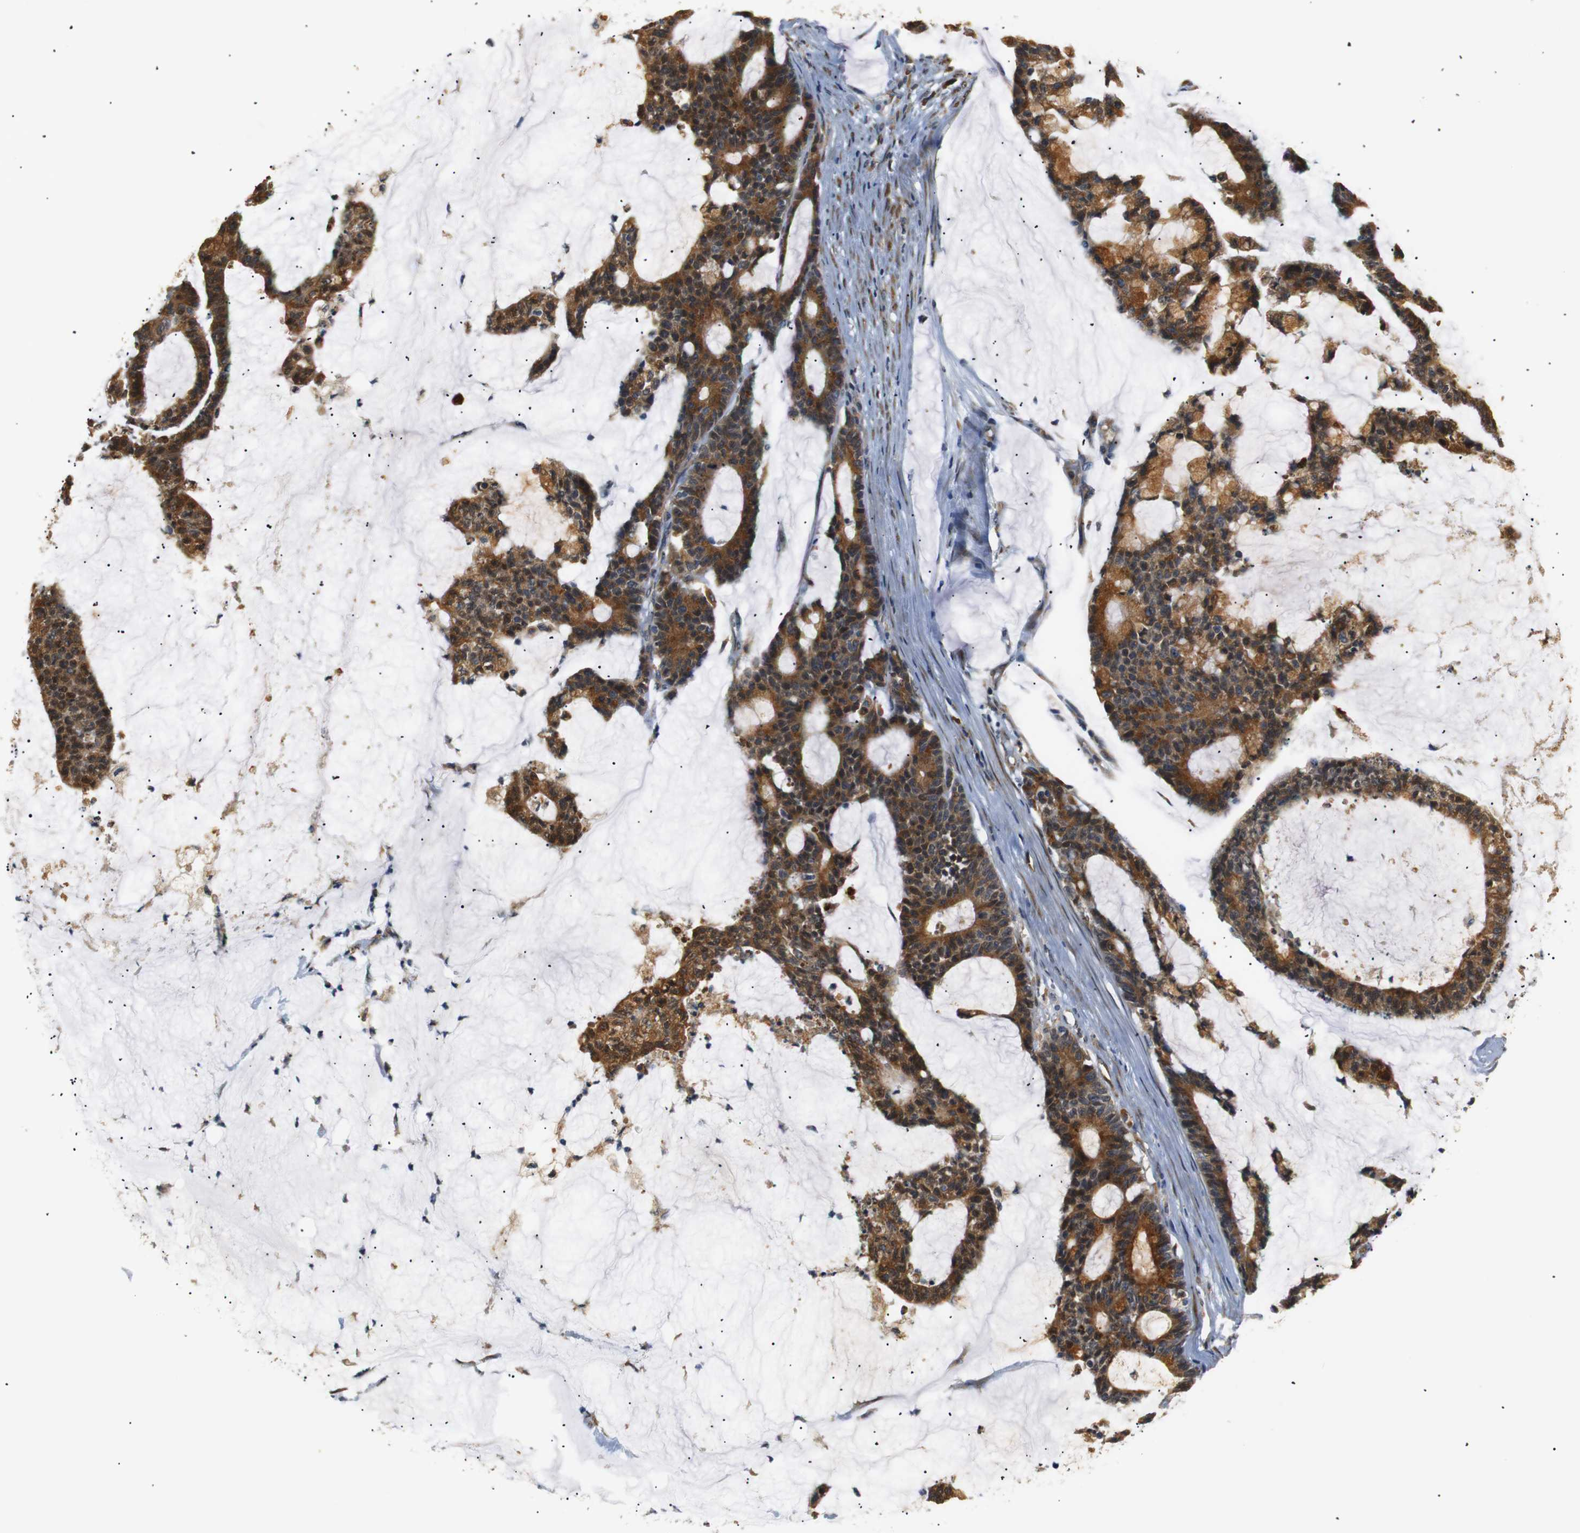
{"staining": {"intensity": "moderate", "quantity": ">75%", "location": "cytoplasmic/membranous"}, "tissue": "colorectal cancer", "cell_type": "Tumor cells", "image_type": "cancer", "snomed": [{"axis": "morphology", "description": "Adenocarcinoma, NOS"}, {"axis": "topography", "description": "Colon"}], "caption": "IHC (DAB (3,3'-diaminobenzidine)) staining of colorectal cancer (adenocarcinoma) shows moderate cytoplasmic/membranous protein positivity in approximately >75% of tumor cells. (DAB (3,3'-diaminobenzidine) IHC, brown staining for protein, blue staining for nuclei).", "gene": "TMED2", "patient": {"sex": "female", "age": 84}}